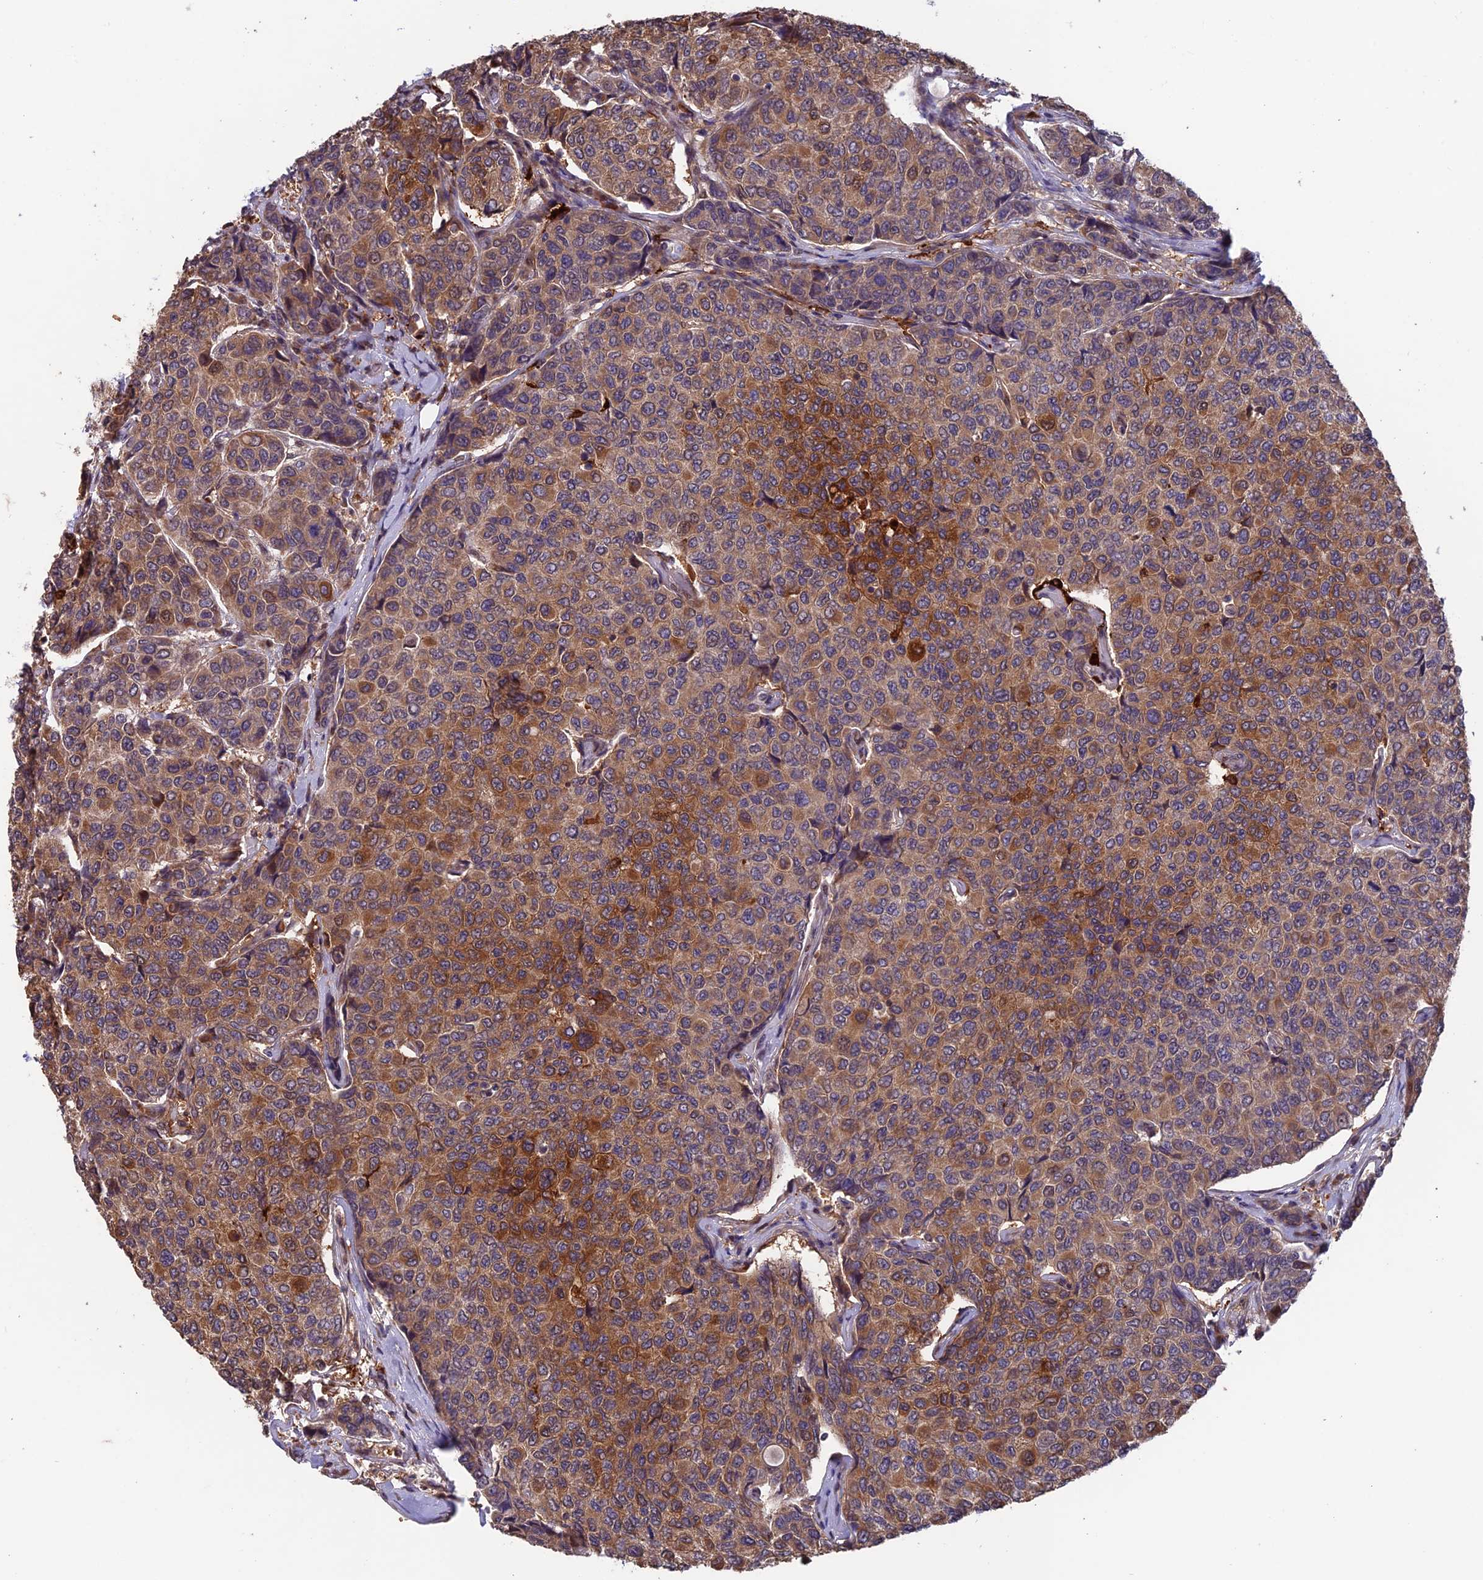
{"staining": {"intensity": "moderate", "quantity": ">75%", "location": "cytoplasmic/membranous"}, "tissue": "breast cancer", "cell_type": "Tumor cells", "image_type": "cancer", "snomed": [{"axis": "morphology", "description": "Duct carcinoma"}, {"axis": "topography", "description": "Breast"}], "caption": "Breast cancer (invasive ductal carcinoma) stained with immunohistochemistry exhibits moderate cytoplasmic/membranous positivity in approximately >75% of tumor cells.", "gene": "MAST2", "patient": {"sex": "female", "age": 55}}